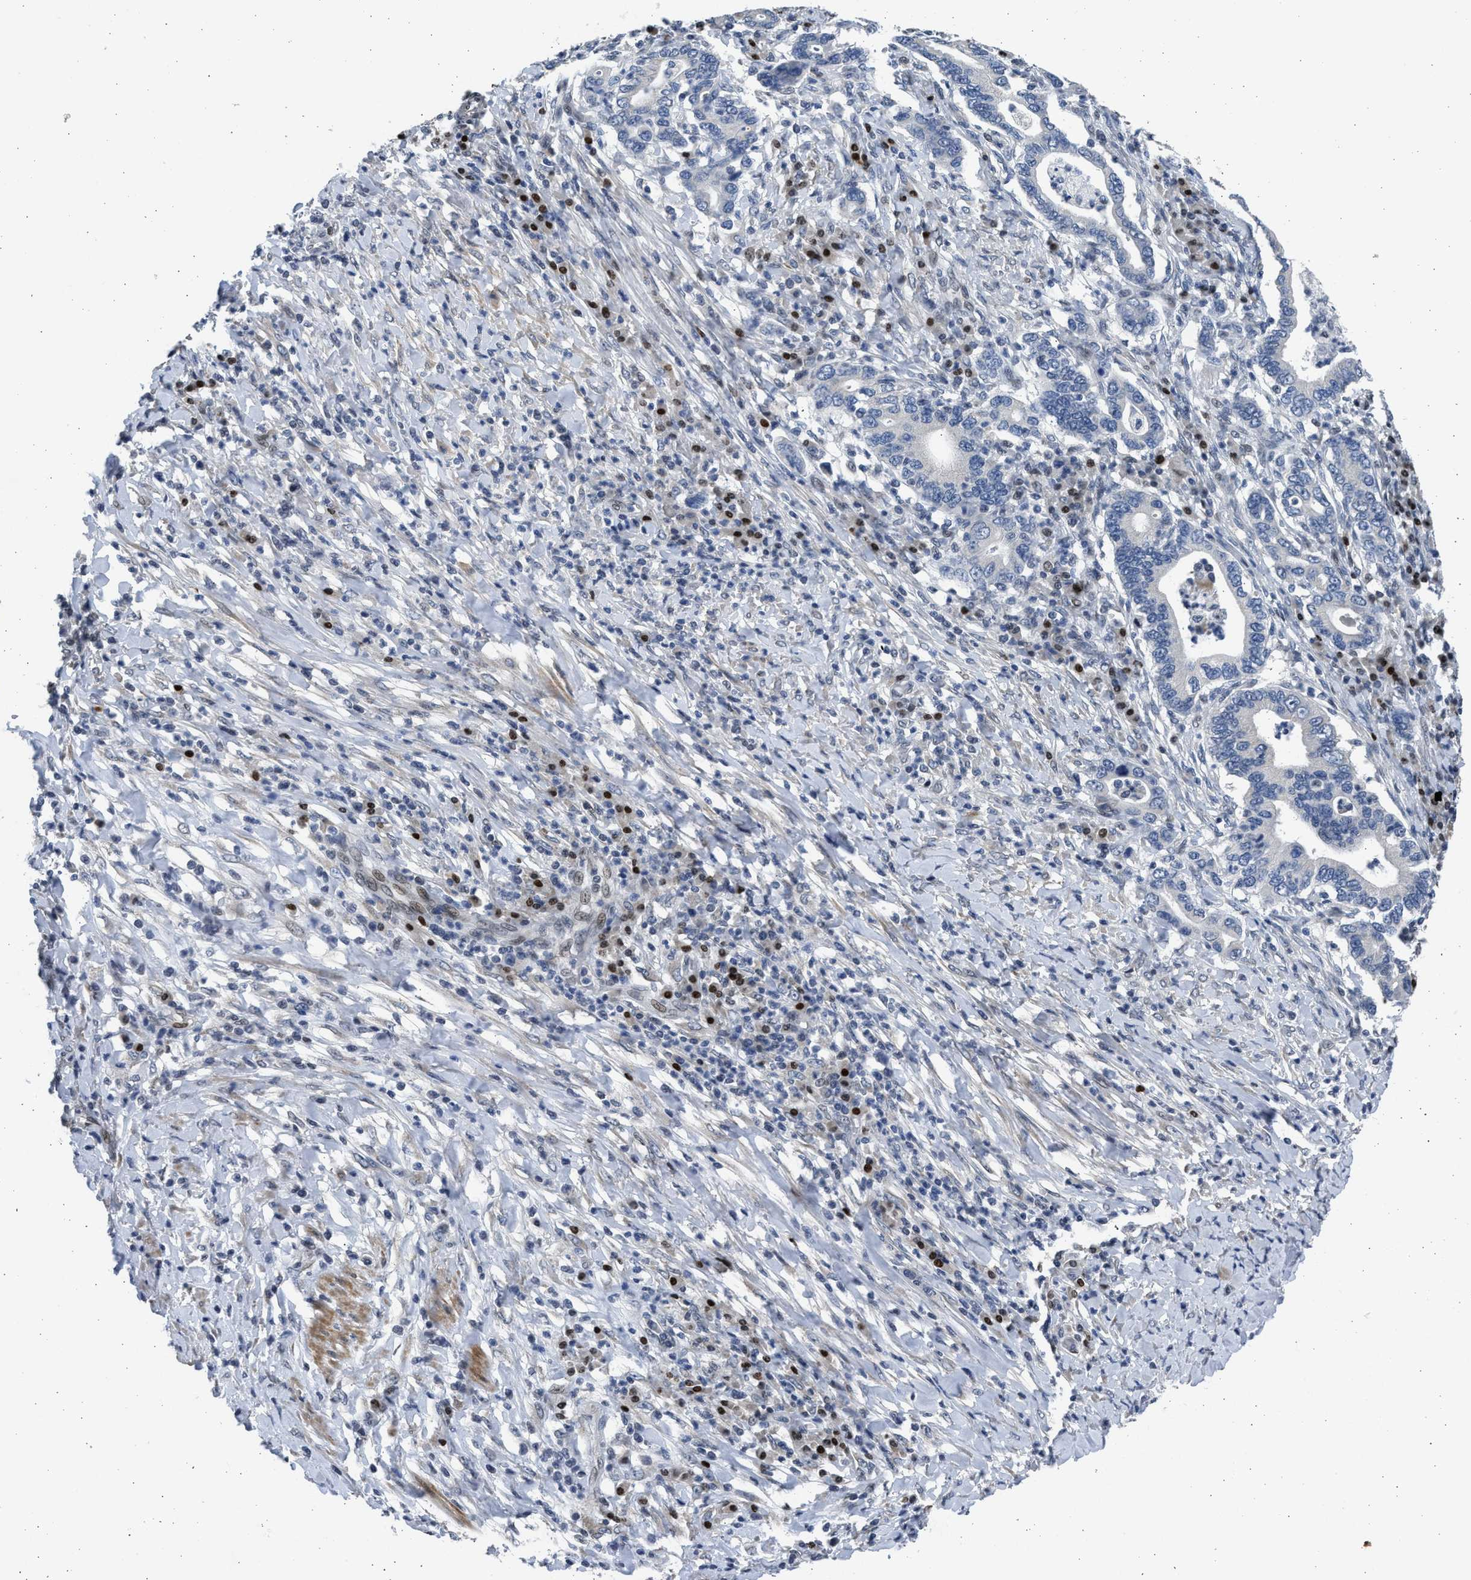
{"staining": {"intensity": "negative", "quantity": "none", "location": "none"}, "tissue": "stomach cancer", "cell_type": "Tumor cells", "image_type": "cancer", "snomed": [{"axis": "morphology", "description": "Normal tissue, NOS"}, {"axis": "morphology", "description": "Adenocarcinoma, NOS"}, {"axis": "topography", "description": "Esophagus"}, {"axis": "topography", "description": "Stomach, upper"}, {"axis": "topography", "description": "Peripheral nerve tissue"}], "caption": "Immunohistochemistry (IHC) photomicrograph of adenocarcinoma (stomach) stained for a protein (brown), which demonstrates no positivity in tumor cells. (Immunohistochemistry, brightfield microscopy, high magnification).", "gene": "HMGN3", "patient": {"sex": "male", "age": 62}}